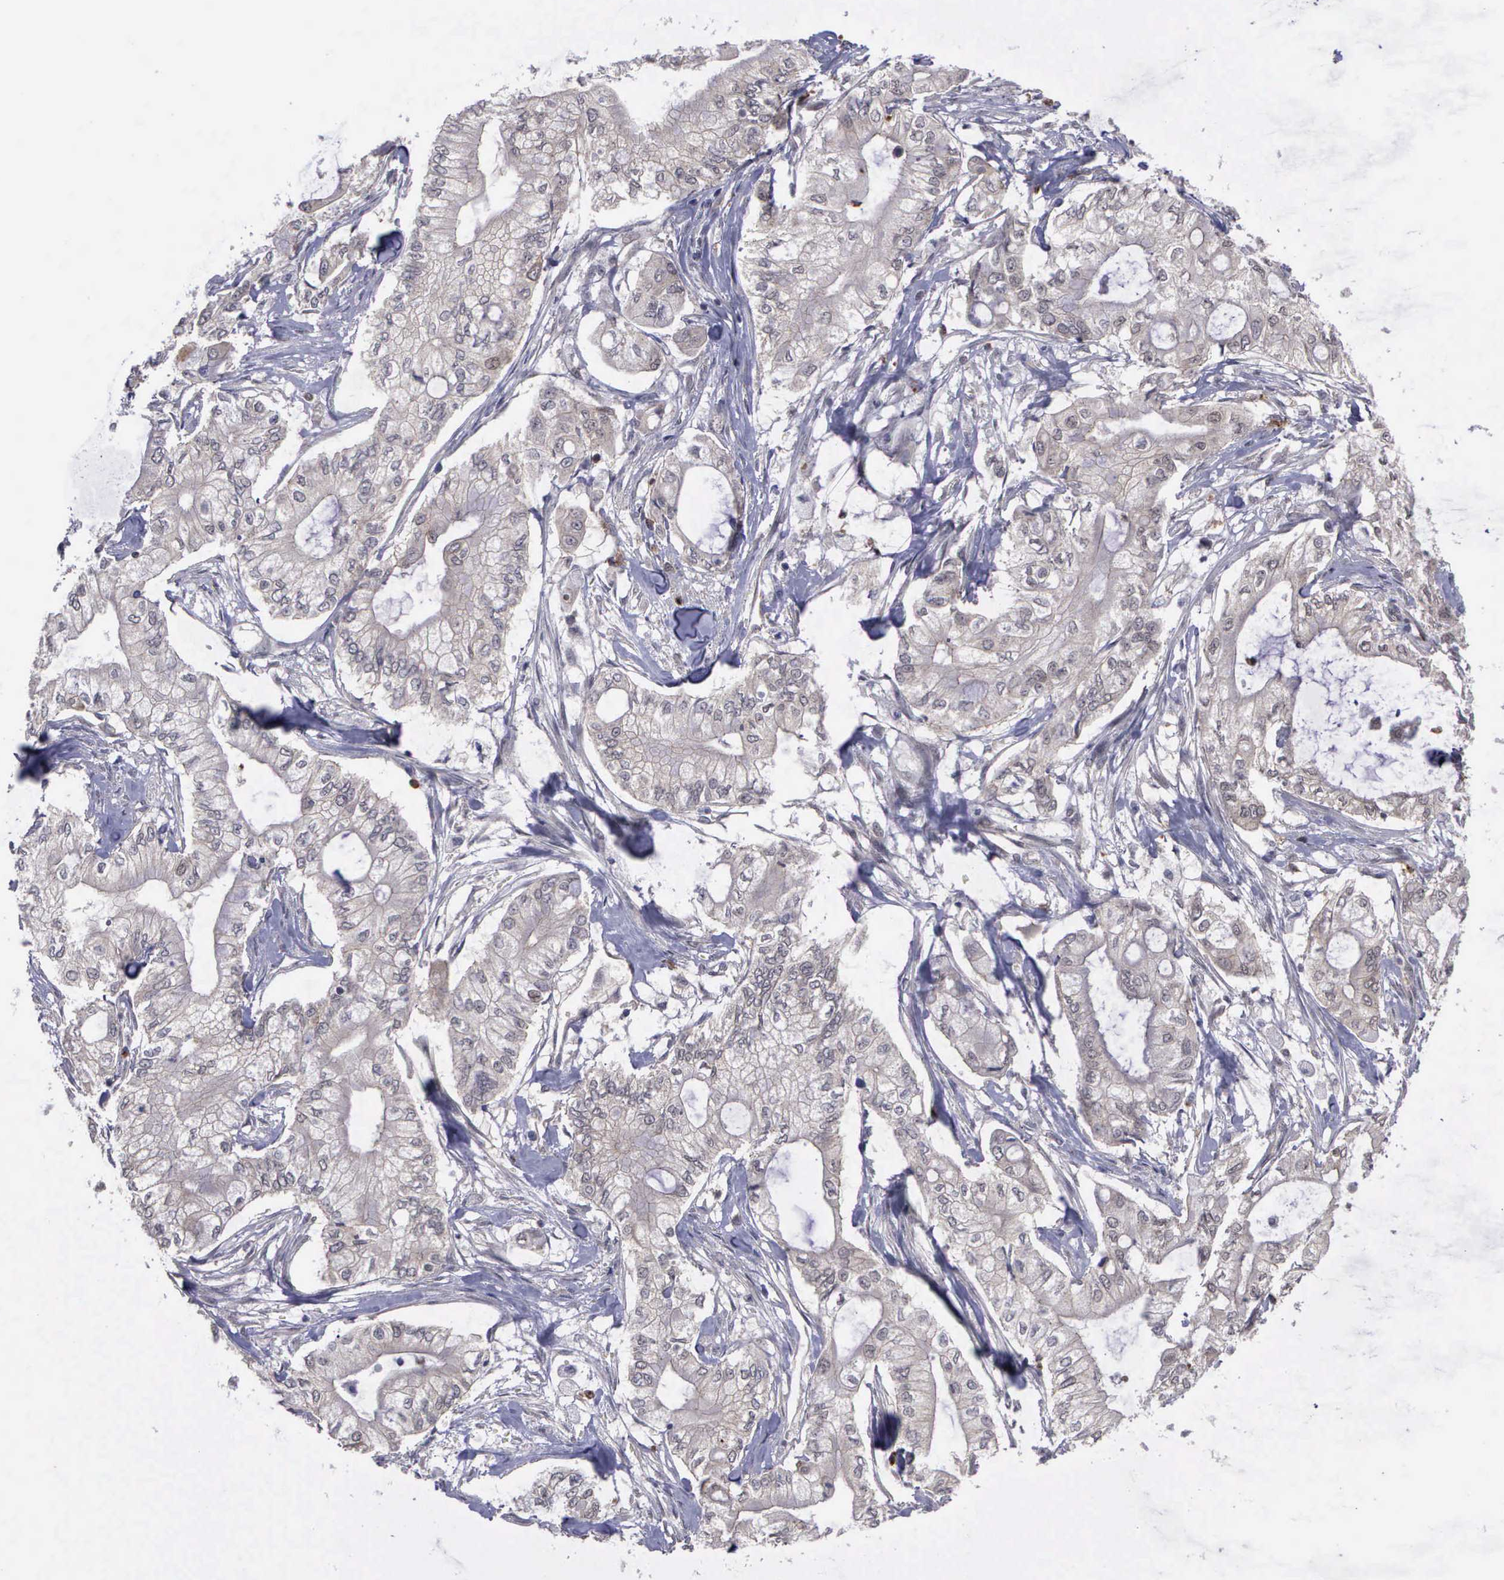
{"staining": {"intensity": "weak", "quantity": "25%-75%", "location": "cytoplasmic/membranous"}, "tissue": "pancreatic cancer", "cell_type": "Tumor cells", "image_type": "cancer", "snomed": [{"axis": "morphology", "description": "Adenocarcinoma, NOS"}, {"axis": "topography", "description": "Pancreas"}], "caption": "Immunohistochemical staining of human adenocarcinoma (pancreatic) displays low levels of weak cytoplasmic/membranous protein positivity in about 25%-75% of tumor cells.", "gene": "MAP3K9", "patient": {"sex": "male", "age": 79}}